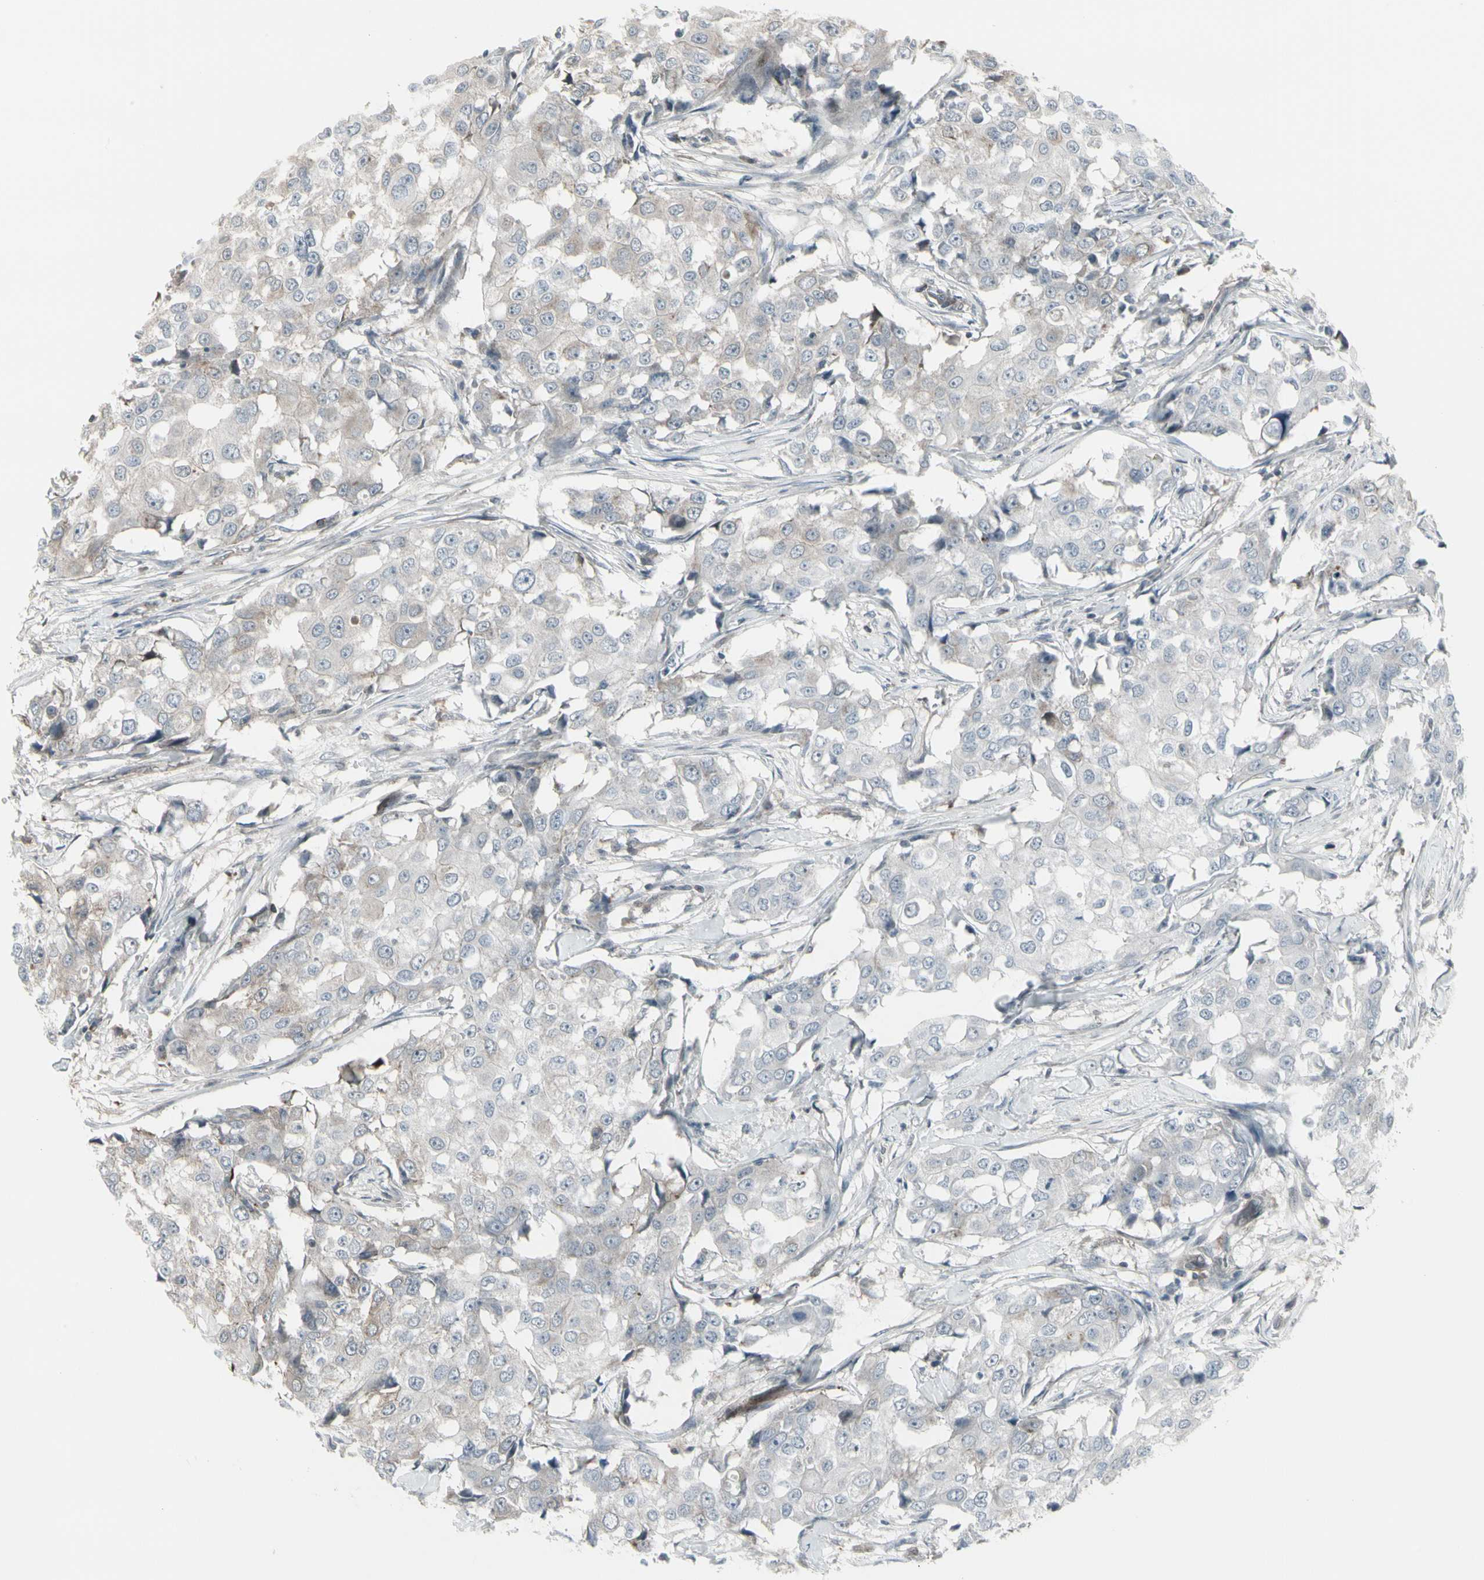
{"staining": {"intensity": "weak", "quantity": "<25%", "location": "cytoplasmic/membranous"}, "tissue": "breast cancer", "cell_type": "Tumor cells", "image_type": "cancer", "snomed": [{"axis": "morphology", "description": "Duct carcinoma"}, {"axis": "topography", "description": "Breast"}], "caption": "This is an immunohistochemistry image of human intraductal carcinoma (breast). There is no positivity in tumor cells.", "gene": "IGFBP6", "patient": {"sex": "female", "age": 27}}